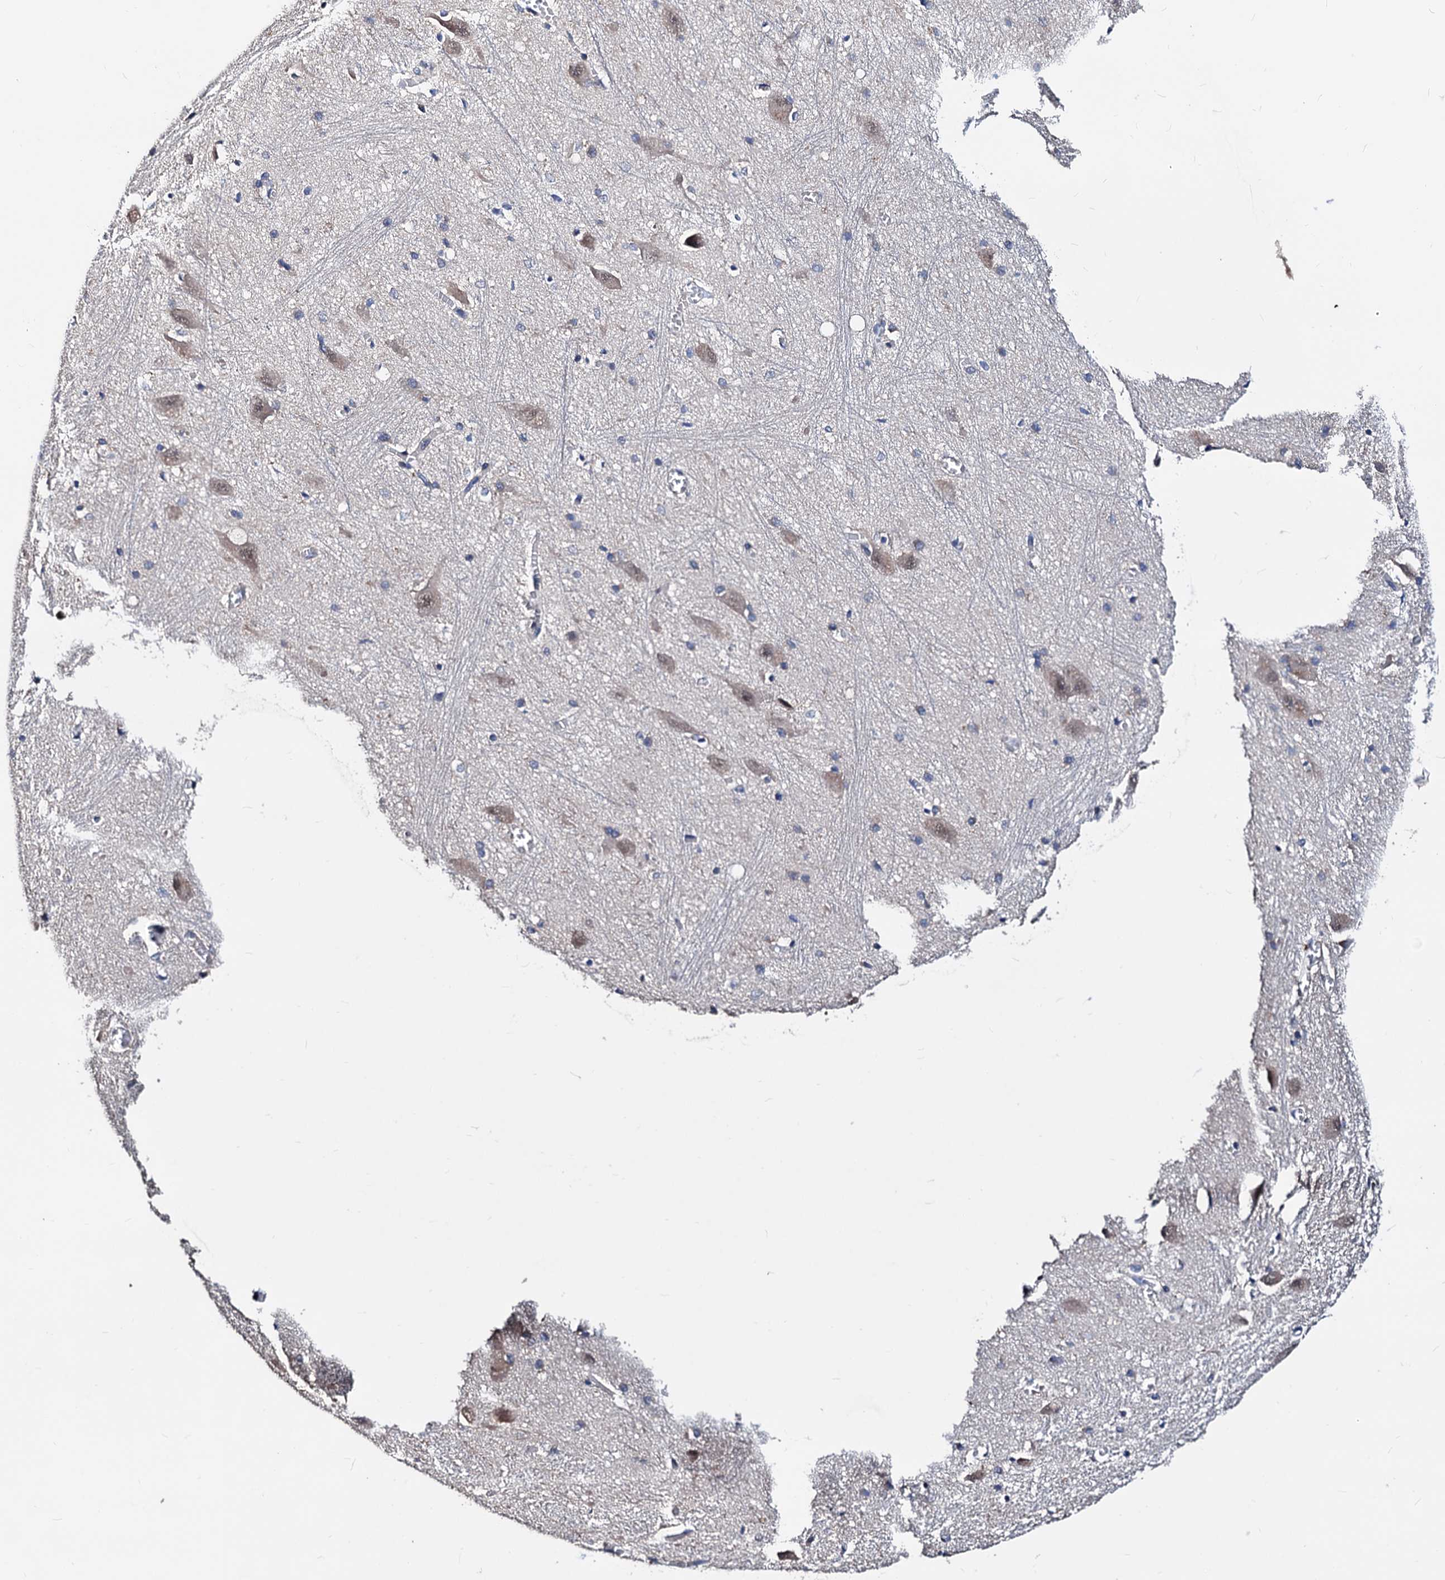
{"staining": {"intensity": "weak", "quantity": "<25%", "location": "cytoplasmic/membranous"}, "tissue": "caudate", "cell_type": "Glial cells", "image_type": "normal", "snomed": [{"axis": "morphology", "description": "Normal tissue, NOS"}, {"axis": "topography", "description": "Lateral ventricle wall"}], "caption": "Glial cells show no significant protein staining in normal caudate.", "gene": "AKAP11", "patient": {"sex": "male", "age": 37}}